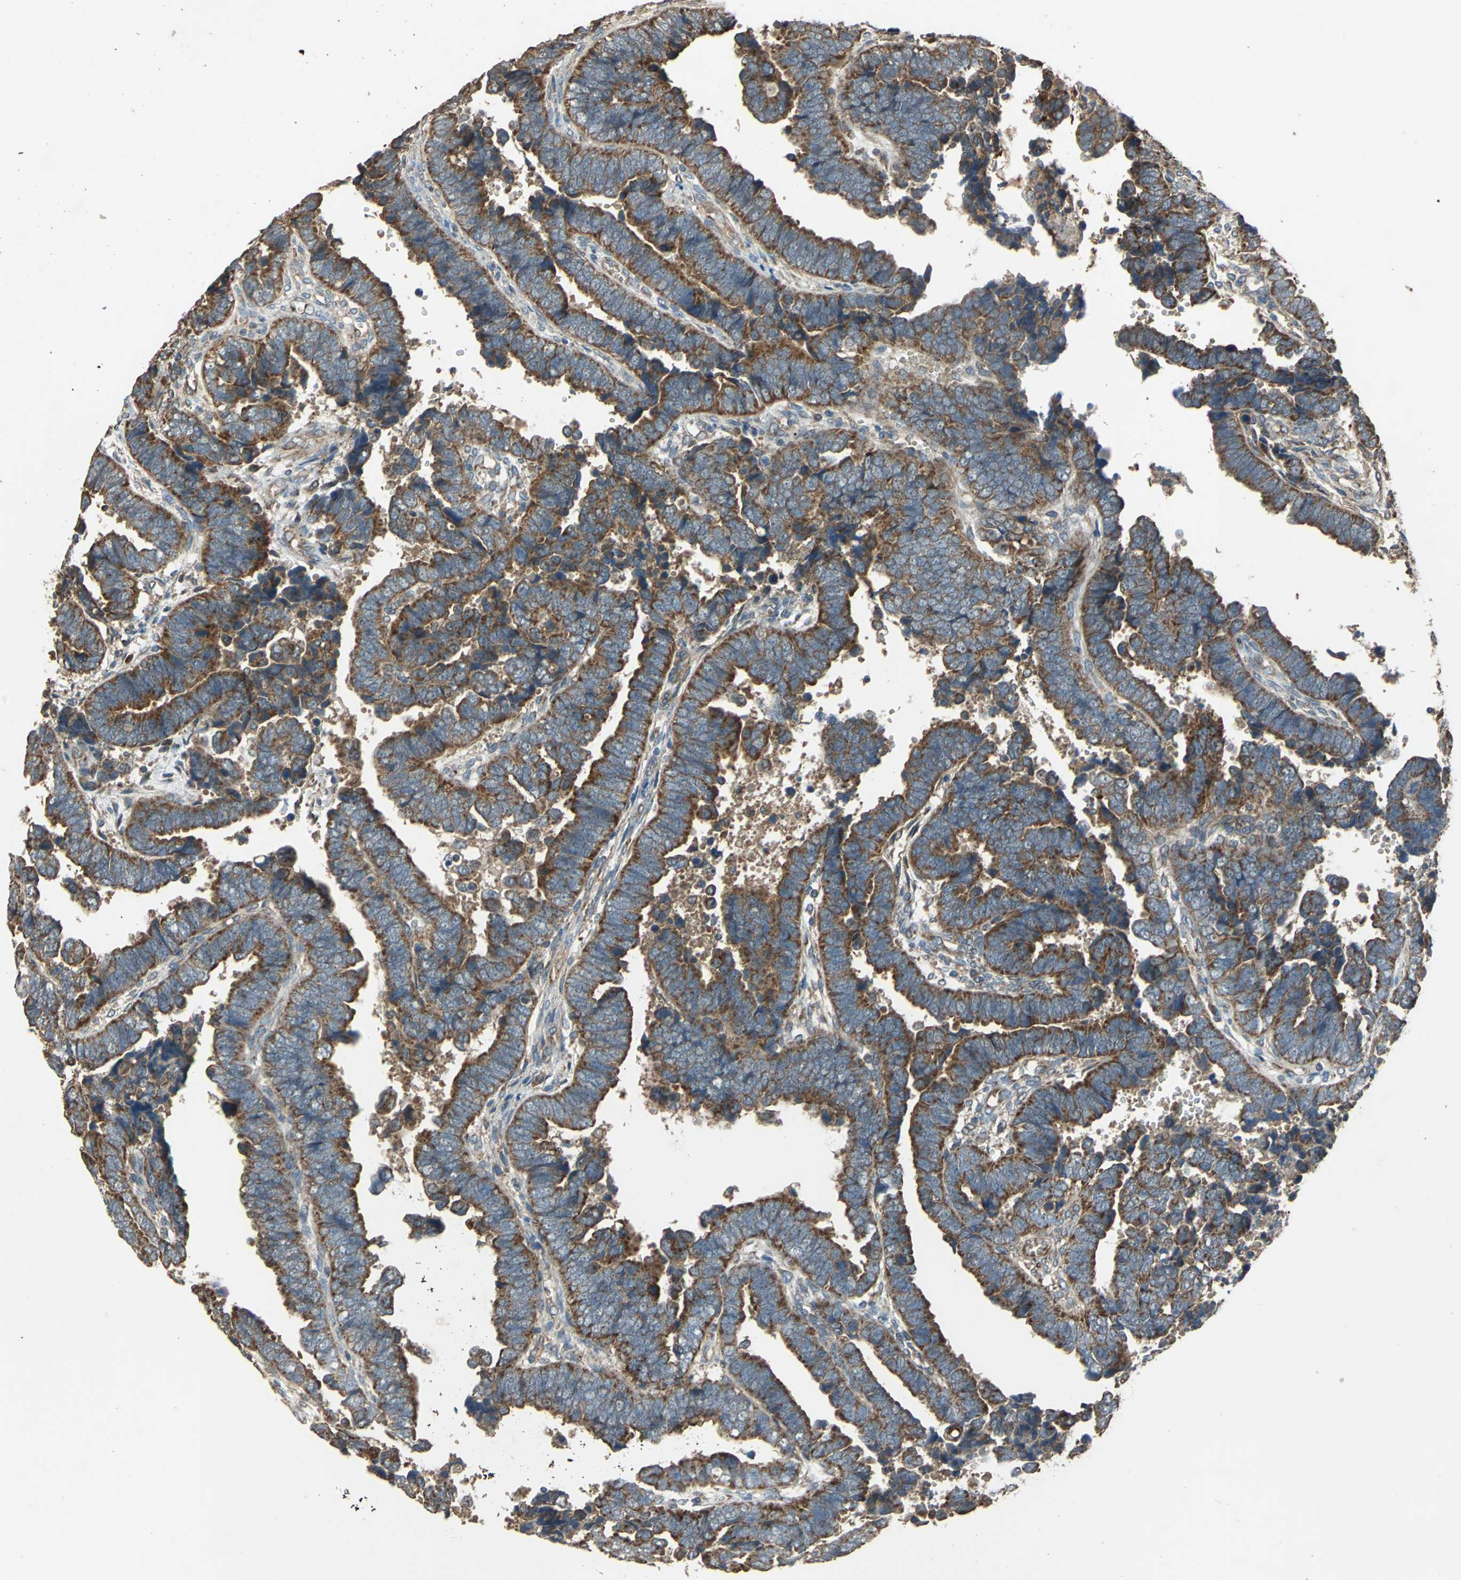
{"staining": {"intensity": "strong", "quantity": ">75%", "location": "cytoplasmic/membranous"}, "tissue": "endometrial cancer", "cell_type": "Tumor cells", "image_type": "cancer", "snomed": [{"axis": "morphology", "description": "Adenocarcinoma, NOS"}, {"axis": "topography", "description": "Endometrium"}], "caption": "The image exhibits immunohistochemical staining of endometrial cancer (adenocarcinoma). There is strong cytoplasmic/membranous staining is appreciated in about >75% of tumor cells.", "gene": "POLRMT", "patient": {"sex": "female", "age": 75}}